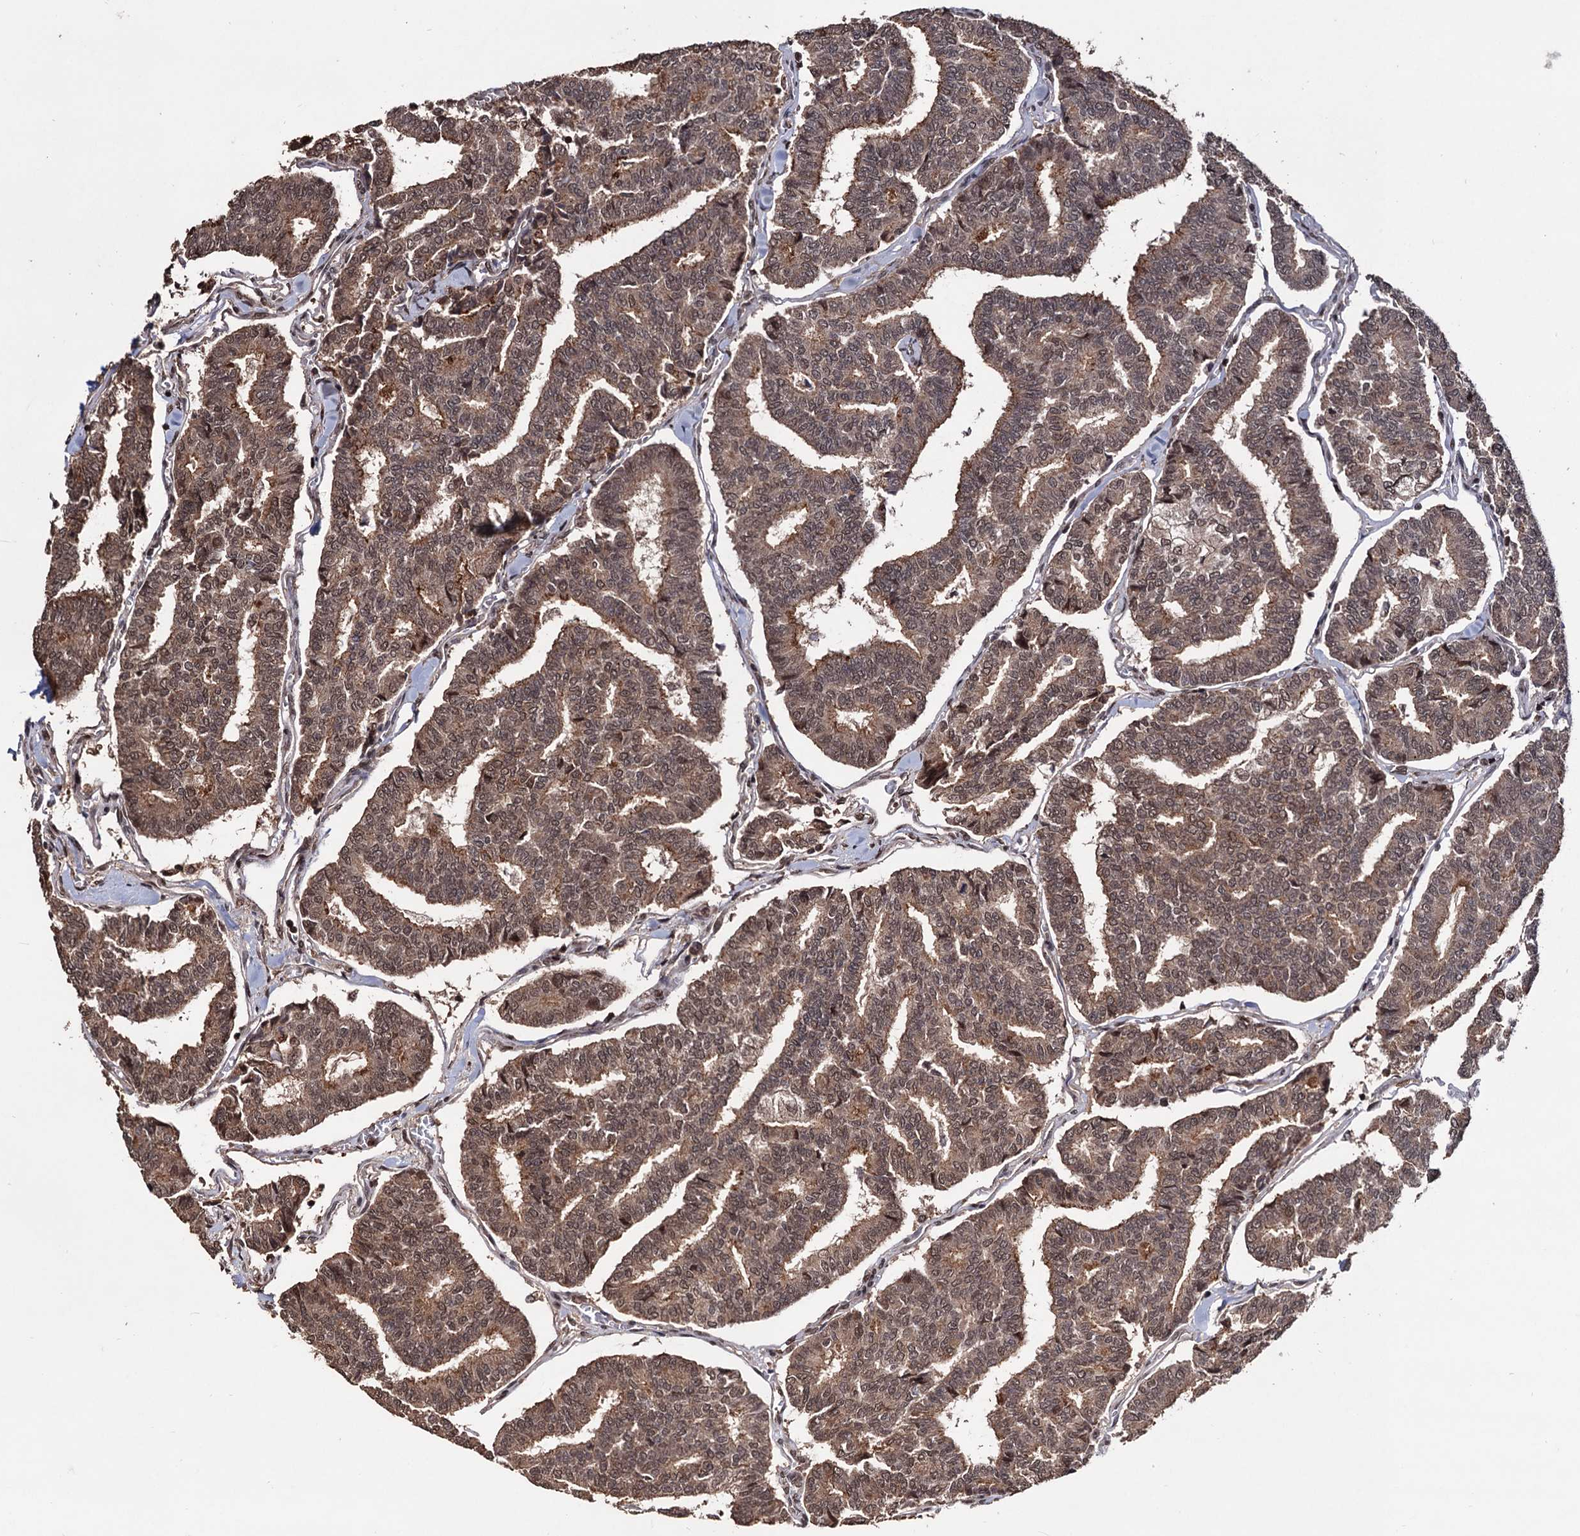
{"staining": {"intensity": "weak", "quantity": ">75%", "location": "cytoplasmic/membranous"}, "tissue": "thyroid cancer", "cell_type": "Tumor cells", "image_type": "cancer", "snomed": [{"axis": "morphology", "description": "Papillary adenocarcinoma, NOS"}, {"axis": "topography", "description": "Thyroid gland"}], "caption": "IHC micrograph of papillary adenocarcinoma (thyroid) stained for a protein (brown), which demonstrates low levels of weak cytoplasmic/membranous expression in about >75% of tumor cells.", "gene": "KLF5", "patient": {"sex": "female", "age": 35}}